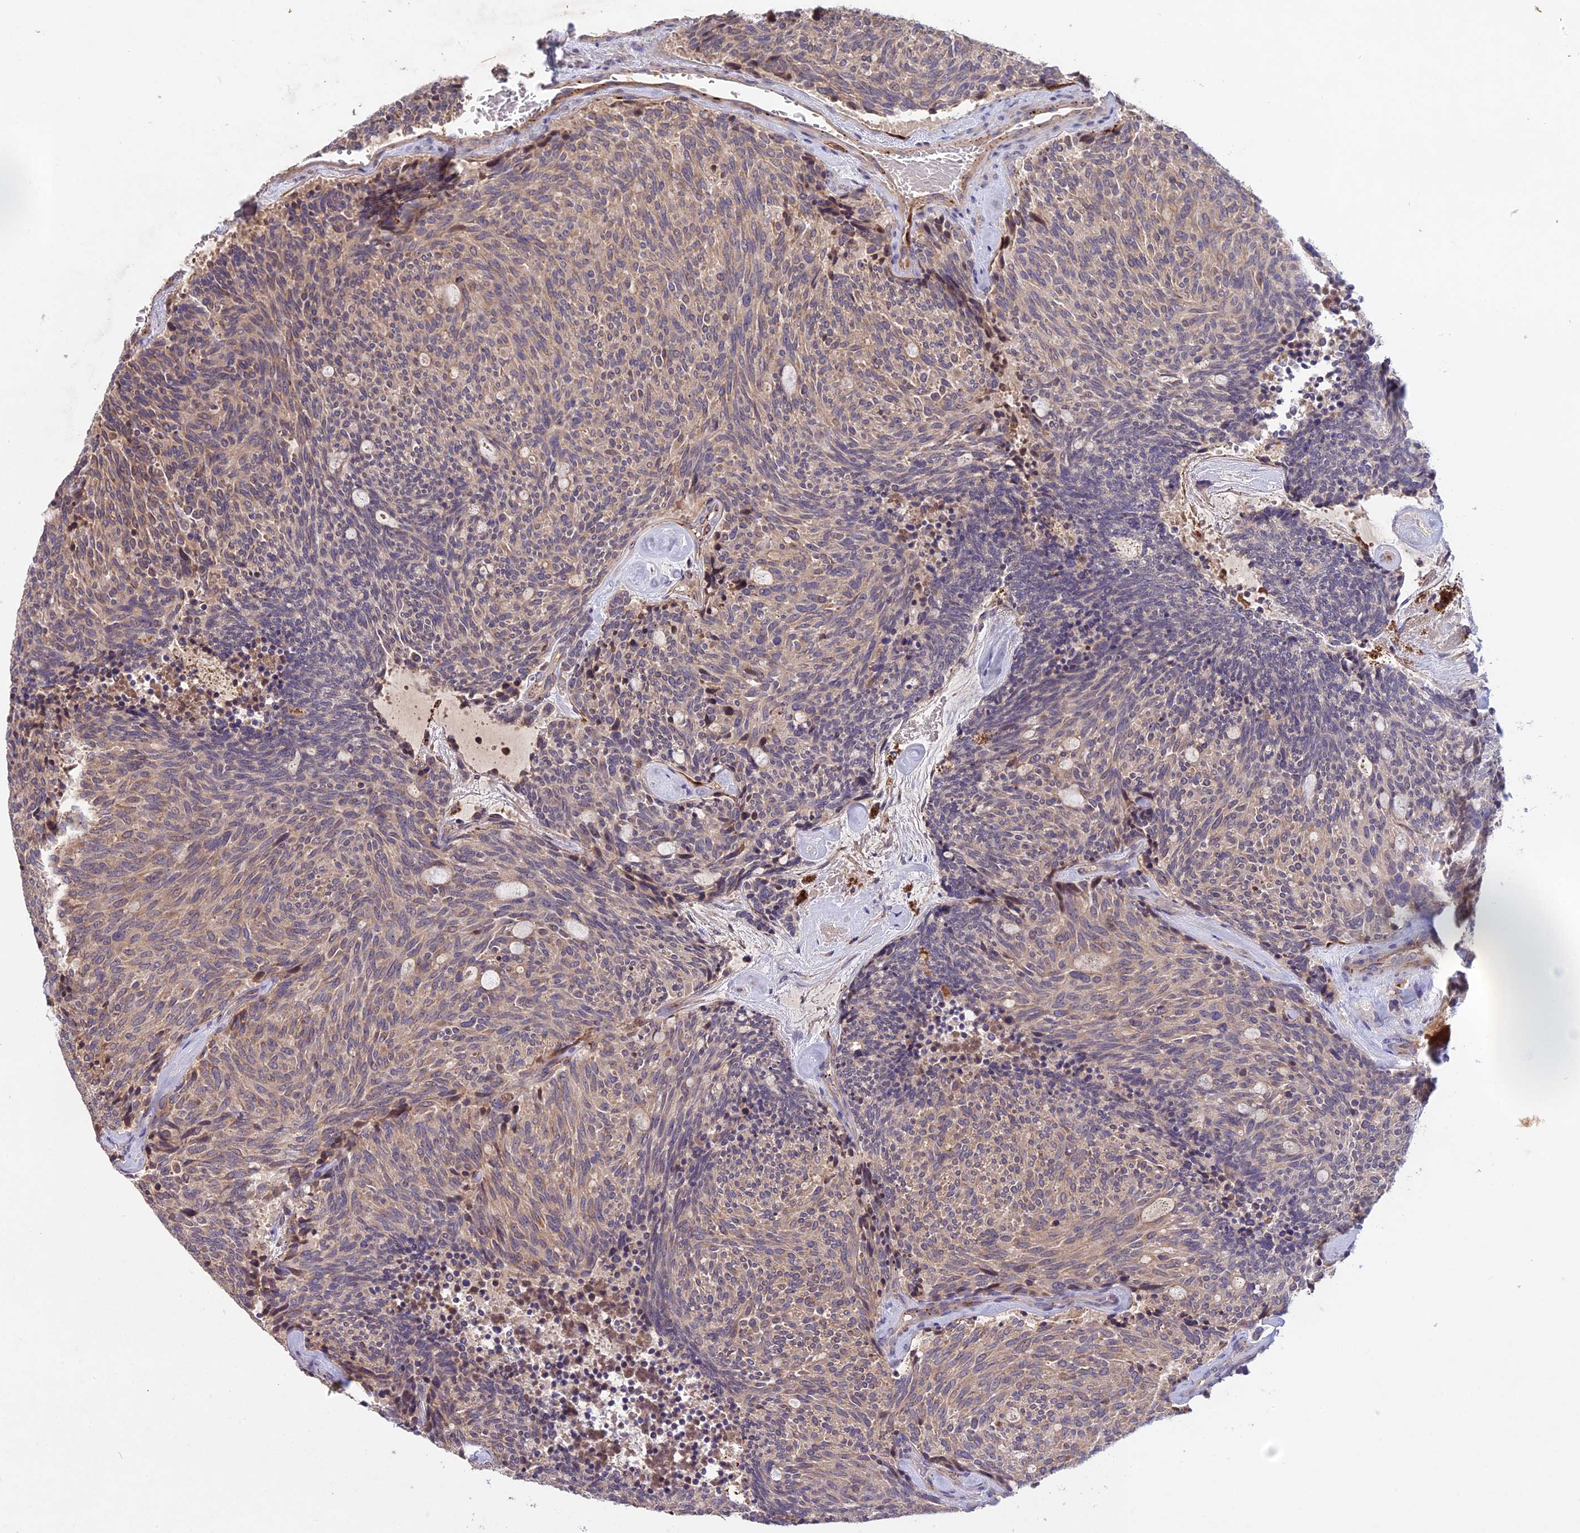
{"staining": {"intensity": "weak", "quantity": "25%-75%", "location": "cytoplasmic/membranous"}, "tissue": "carcinoid", "cell_type": "Tumor cells", "image_type": "cancer", "snomed": [{"axis": "morphology", "description": "Carcinoid, malignant, NOS"}, {"axis": "topography", "description": "Pancreas"}], "caption": "Malignant carcinoid stained for a protein displays weak cytoplasmic/membranous positivity in tumor cells. (Brightfield microscopy of DAB IHC at high magnification).", "gene": "ADO", "patient": {"sex": "female", "age": 54}}